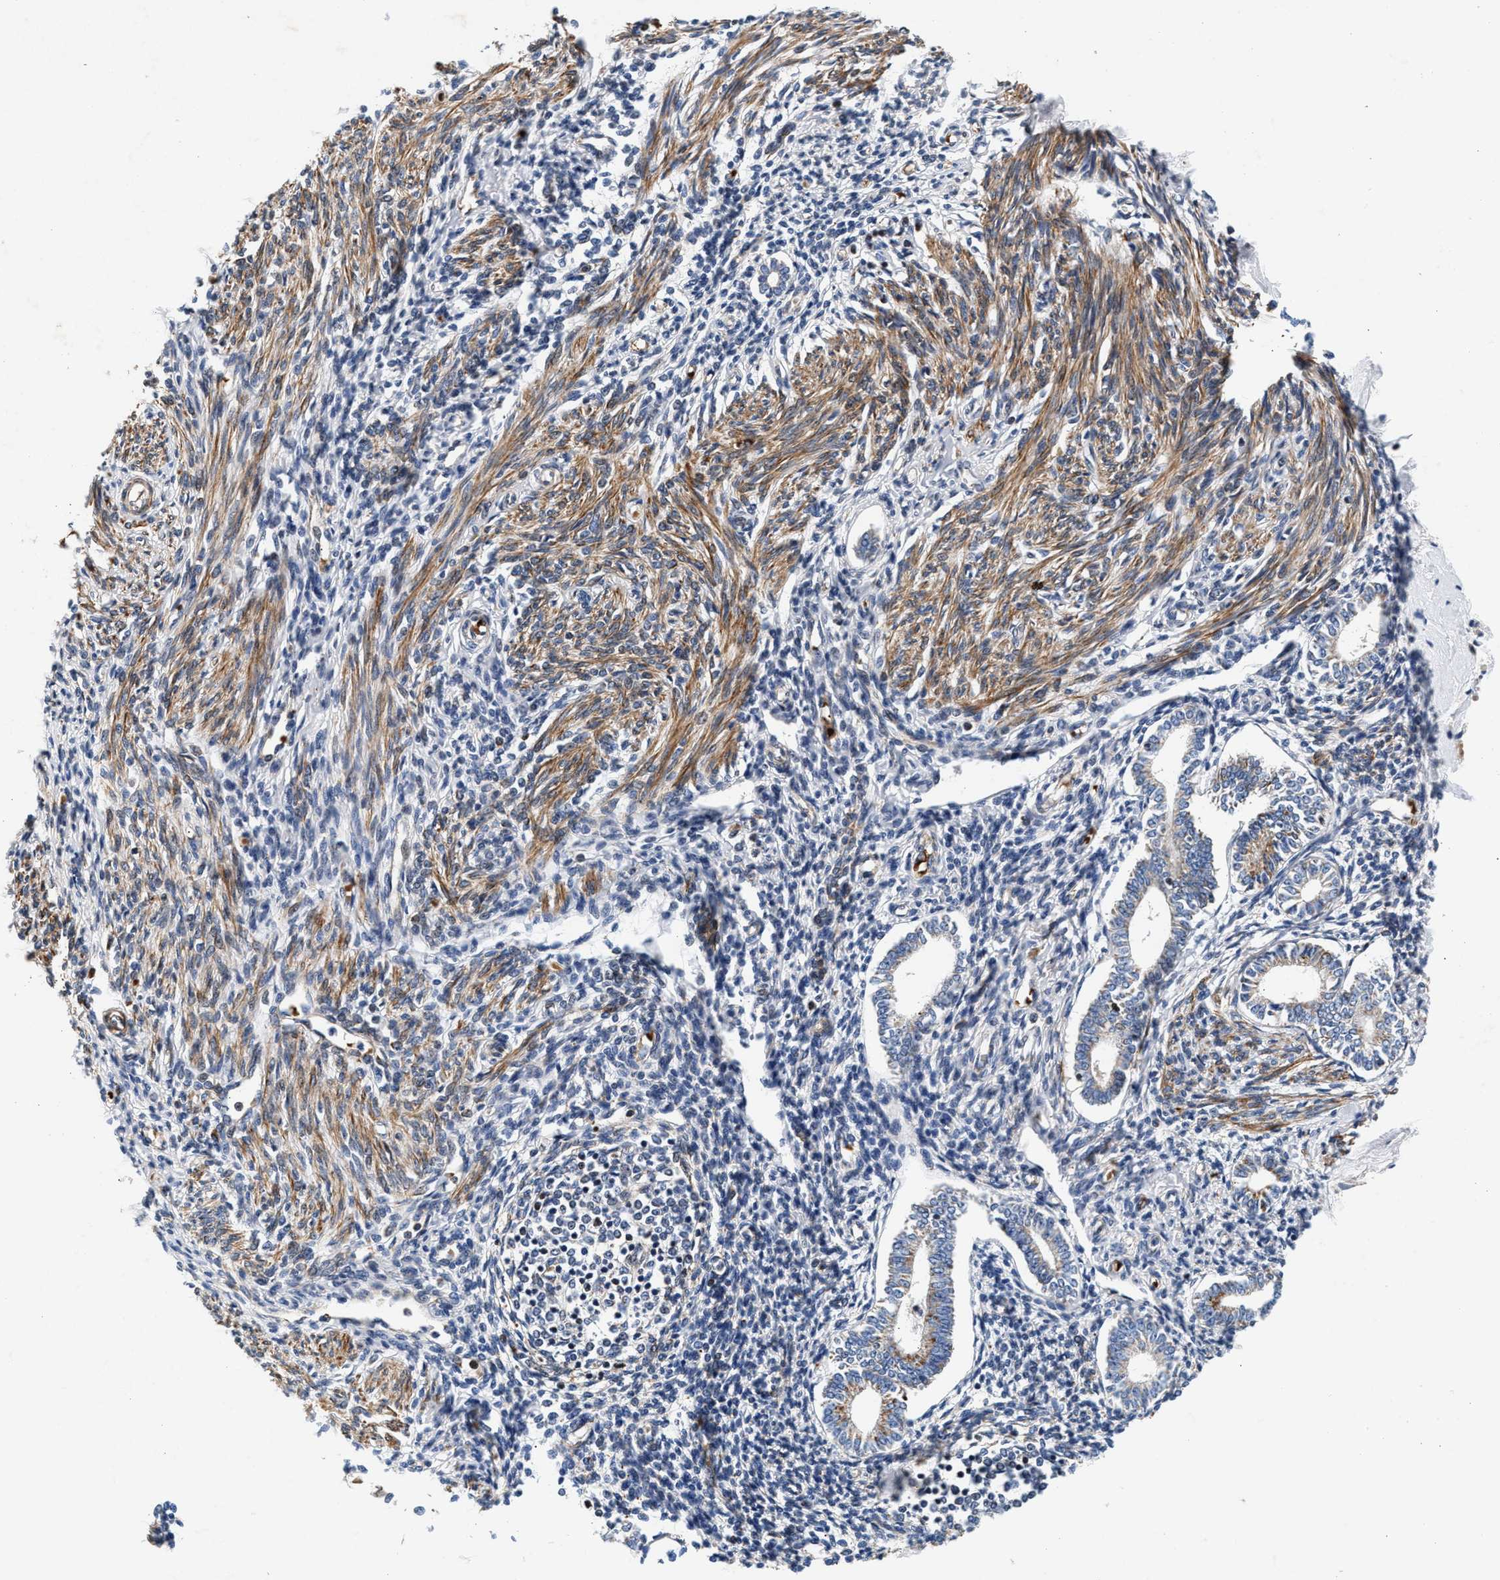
{"staining": {"intensity": "moderate", "quantity": ">75%", "location": "cytoplasmic/membranous"}, "tissue": "endometrium", "cell_type": "Cells in endometrial stroma", "image_type": "normal", "snomed": [{"axis": "morphology", "description": "Normal tissue, NOS"}, {"axis": "topography", "description": "Endometrium"}], "caption": "Protein expression analysis of normal endometrium shows moderate cytoplasmic/membranous staining in approximately >75% of cells in endometrial stroma. (Stains: DAB in brown, nuclei in blue, Microscopy: brightfield microscopy at high magnification).", "gene": "SGK1", "patient": {"sex": "female", "age": 71}}